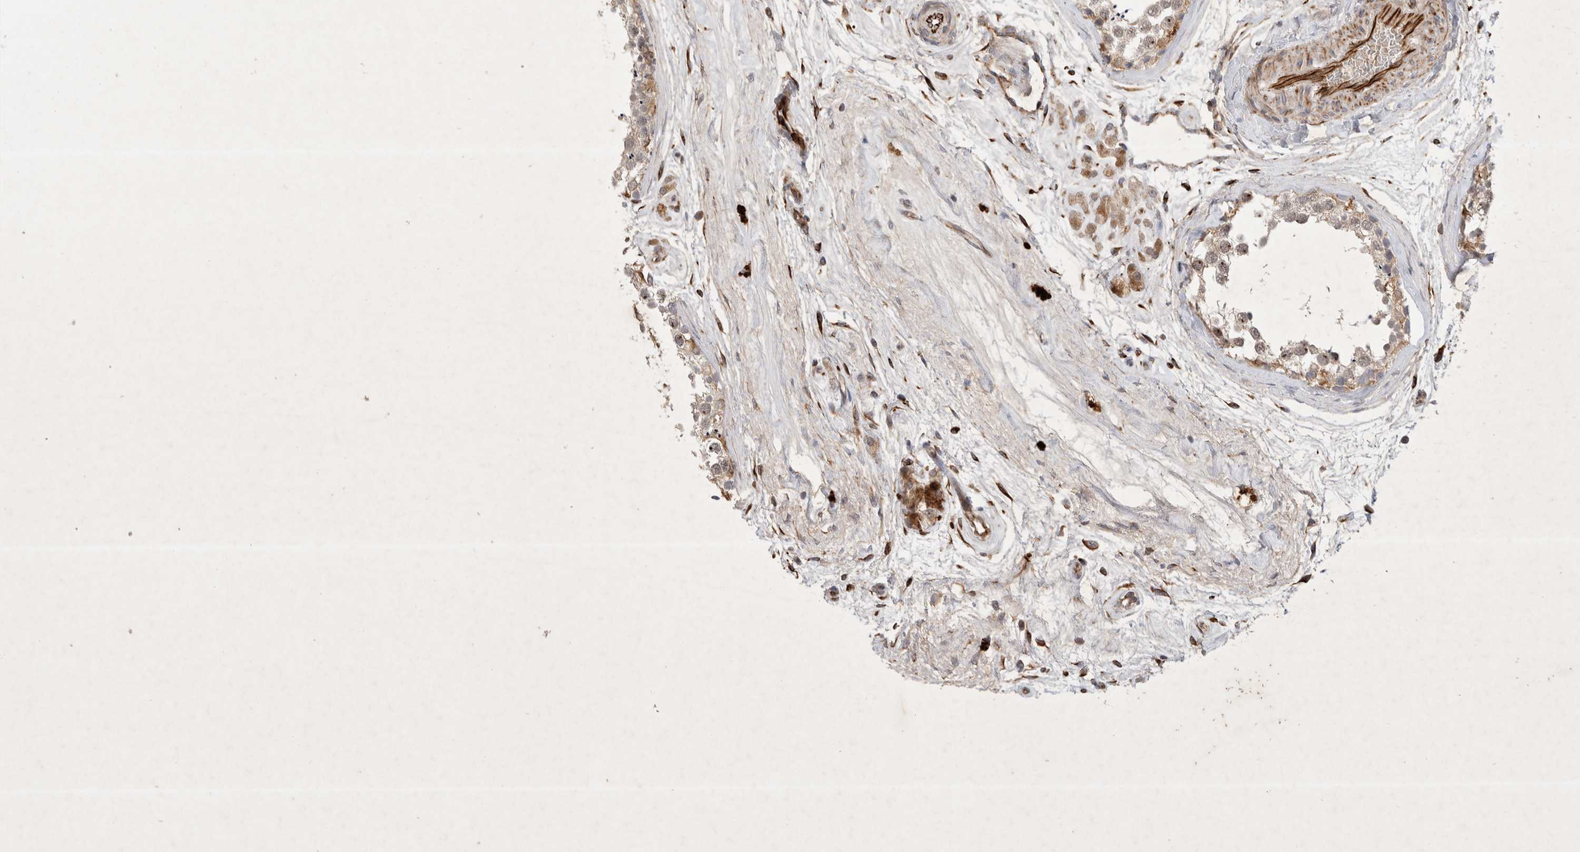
{"staining": {"intensity": "moderate", "quantity": "<25%", "location": "cytoplasmic/membranous,nuclear"}, "tissue": "testis", "cell_type": "Cells in seminiferous ducts", "image_type": "normal", "snomed": [{"axis": "morphology", "description": "Normal tissue, NOS"}, {"axis": "topography", "description": "Testis"}], "caption": "An immunohistochemistry (IHC) image of benign tissue is shown. Protein staining in brown shows moderate cytoplasmic/membranous,nuclear positivity in testis within cells in seminiferous ducts. (Brightfield microscopy of DAB IHC at high magnification).", "gene": "NMU", "patient": {"sex": "male", "age": 56}}